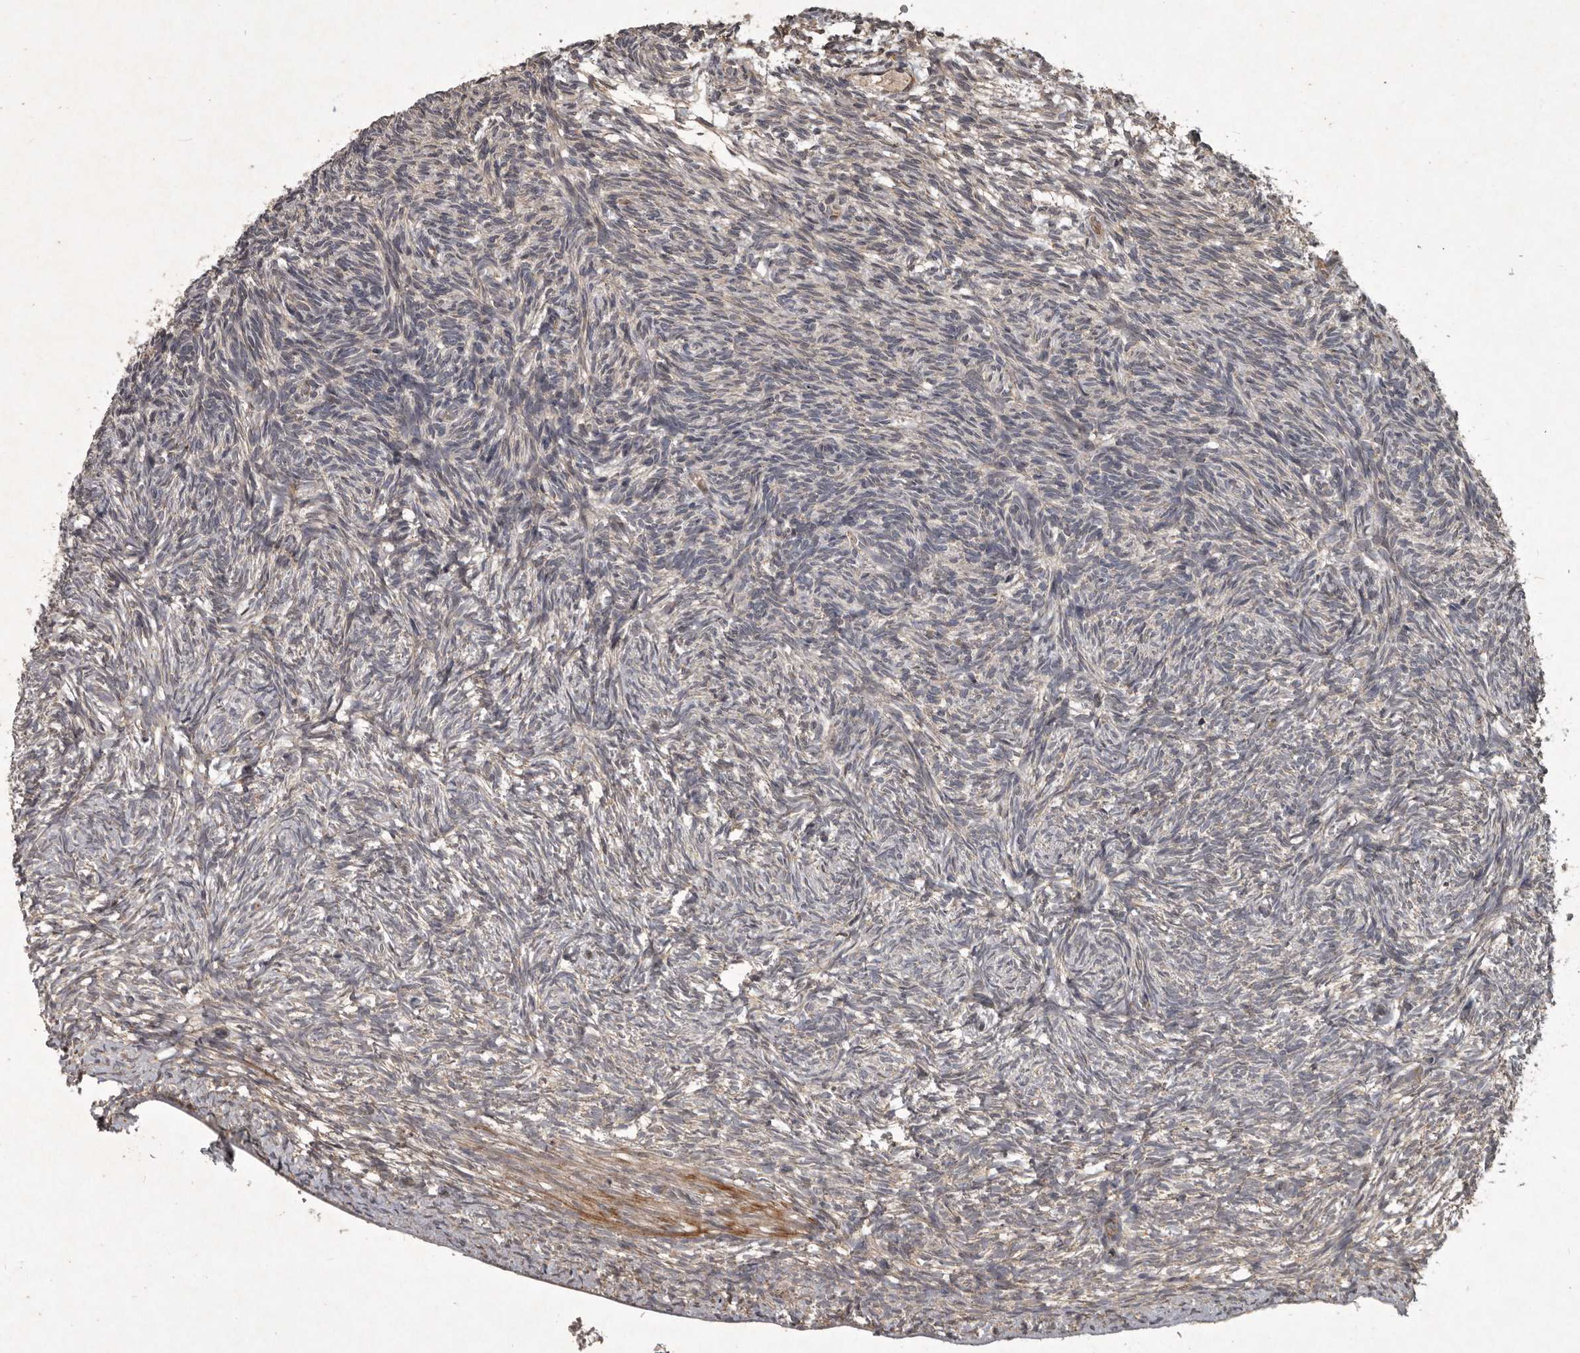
{"staining": {"intensity": "negative", "quantity": "none", "location": "none"}, "tissue": "ovary", "cell_type": "Ovarian stroma cells", "image_type": "normal", "snomed": [{"axis": "morphology", "description": "Normal tissue, NOS"}, {"axis": "topography", "description": "Ovary"}], "caption": "IHC of benign human ovary reveals no positivity in ovarian stroma cells.", "gene": "MRPS15", "patient": {"sex": "female", "age": 34}}